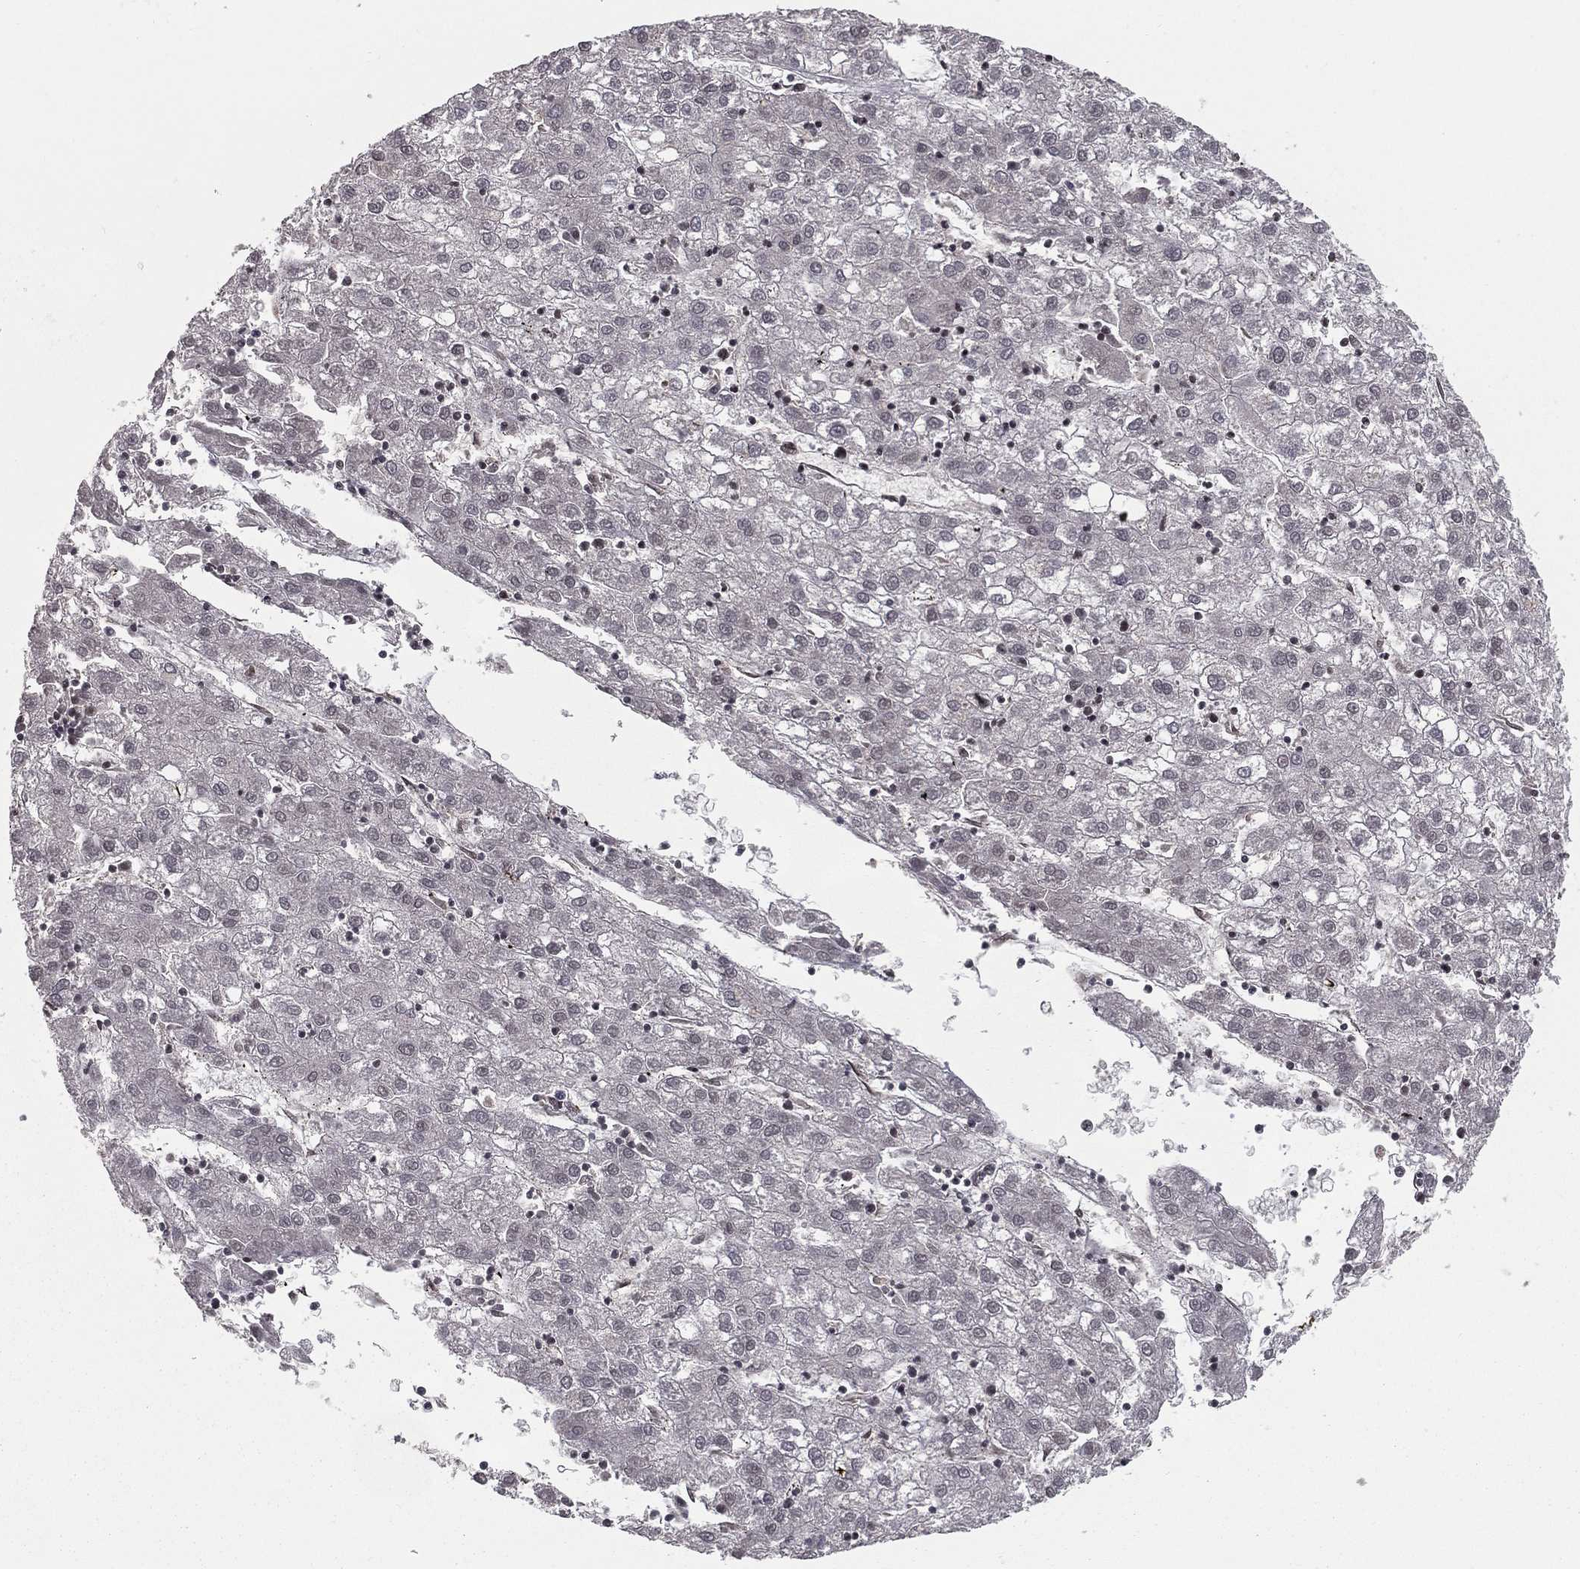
{"staining": {"intensity": "negative", "quantity": "none", "location": "none"}, "tissue": "liver cancer", "cell_type": "Tumor cells", "image_type": "cancer", "snomed": [{"axis": "morphology", "description": "Carcinoma, Hepatocellular, NOS"}, {"axis": "topography", "description": "Liver"}], "caption": "Tumor cells show no significant protein expression in hepatocellular carcinoma (liver).", "gene": "NFYB", "patient": {"sex": "male", "age": 72}}